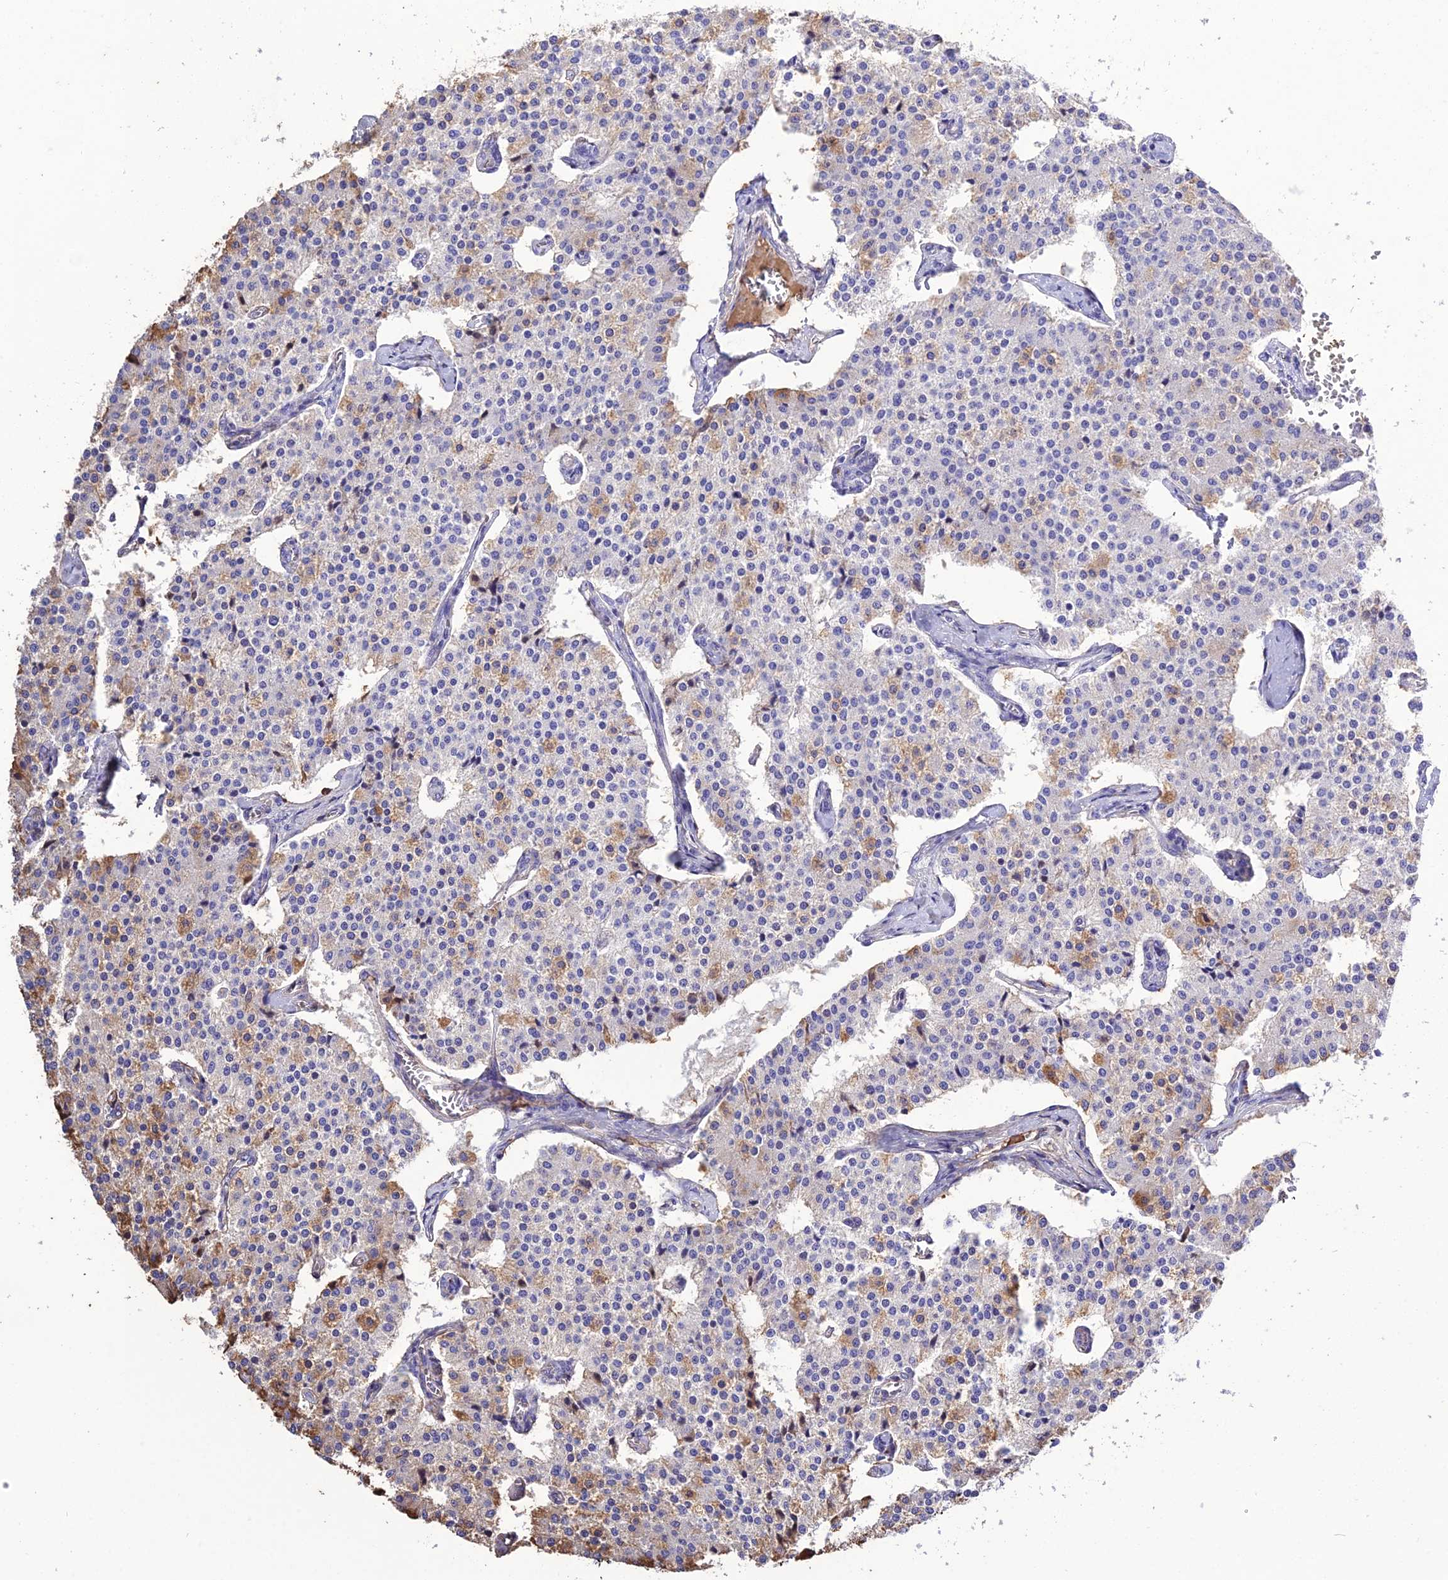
{"staining": {"intensity": "moderate", "quantity": "<25%", "location": "cytoplasmic/membranous"}, "tissue": "carcinoid", "cell_type": "Tumor cells", "image_type": "cancer", "snomed": [{"axis": "morphology", "description": "Carcinoid, malignant, NOS"}, {"axis": "topography", "description": "Colon"}], "caption": "A low amount of moderate cytoplasmic/membranous positivity is identified in about <25% of tumor cells in carcinoid (malignant) tissue. (DAB IHC, brown staining for protein, blue staining for nuclei).", "gene": "DEFB107A", "patient": {"sex": "female", "age": 52}}